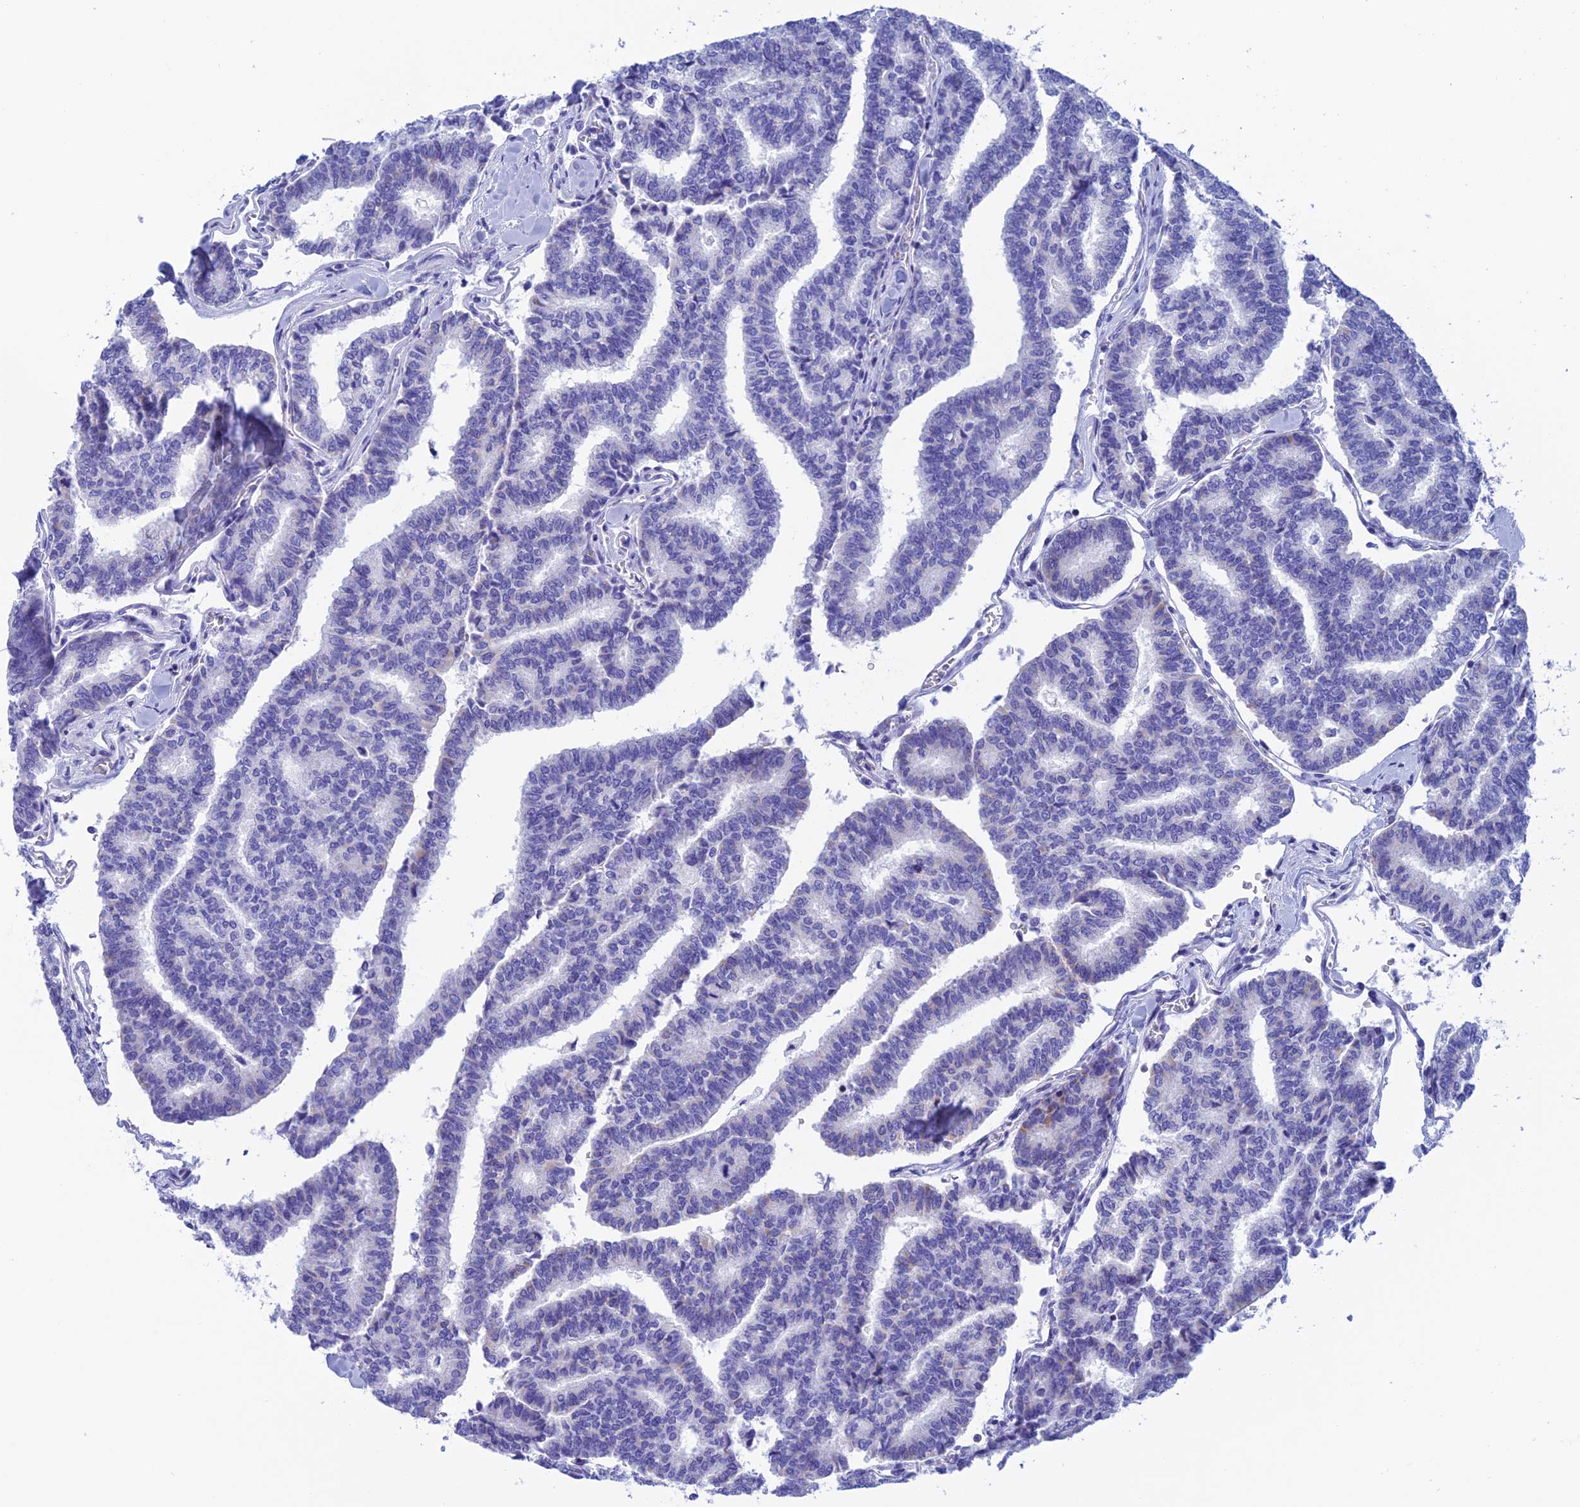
{"staining": {"intensity": "negative", "quantity": "none", "location": "none"}, "tissue": "thyroid cancer", "cell_type": "Tumor cells", "image_type": "cancer", "snomed": [{"axis": "morphology", "description": "Papillary adenocarcinoma, NOS"}, {"axis": "topography", "description": "Thyroid gland"}], "caption": "This is an IHC micrograph of human thyroid cancer. There is no expression in tumor cells.", "gene": "NXPE4", "patient": {"sex": "female", "age": 35}}